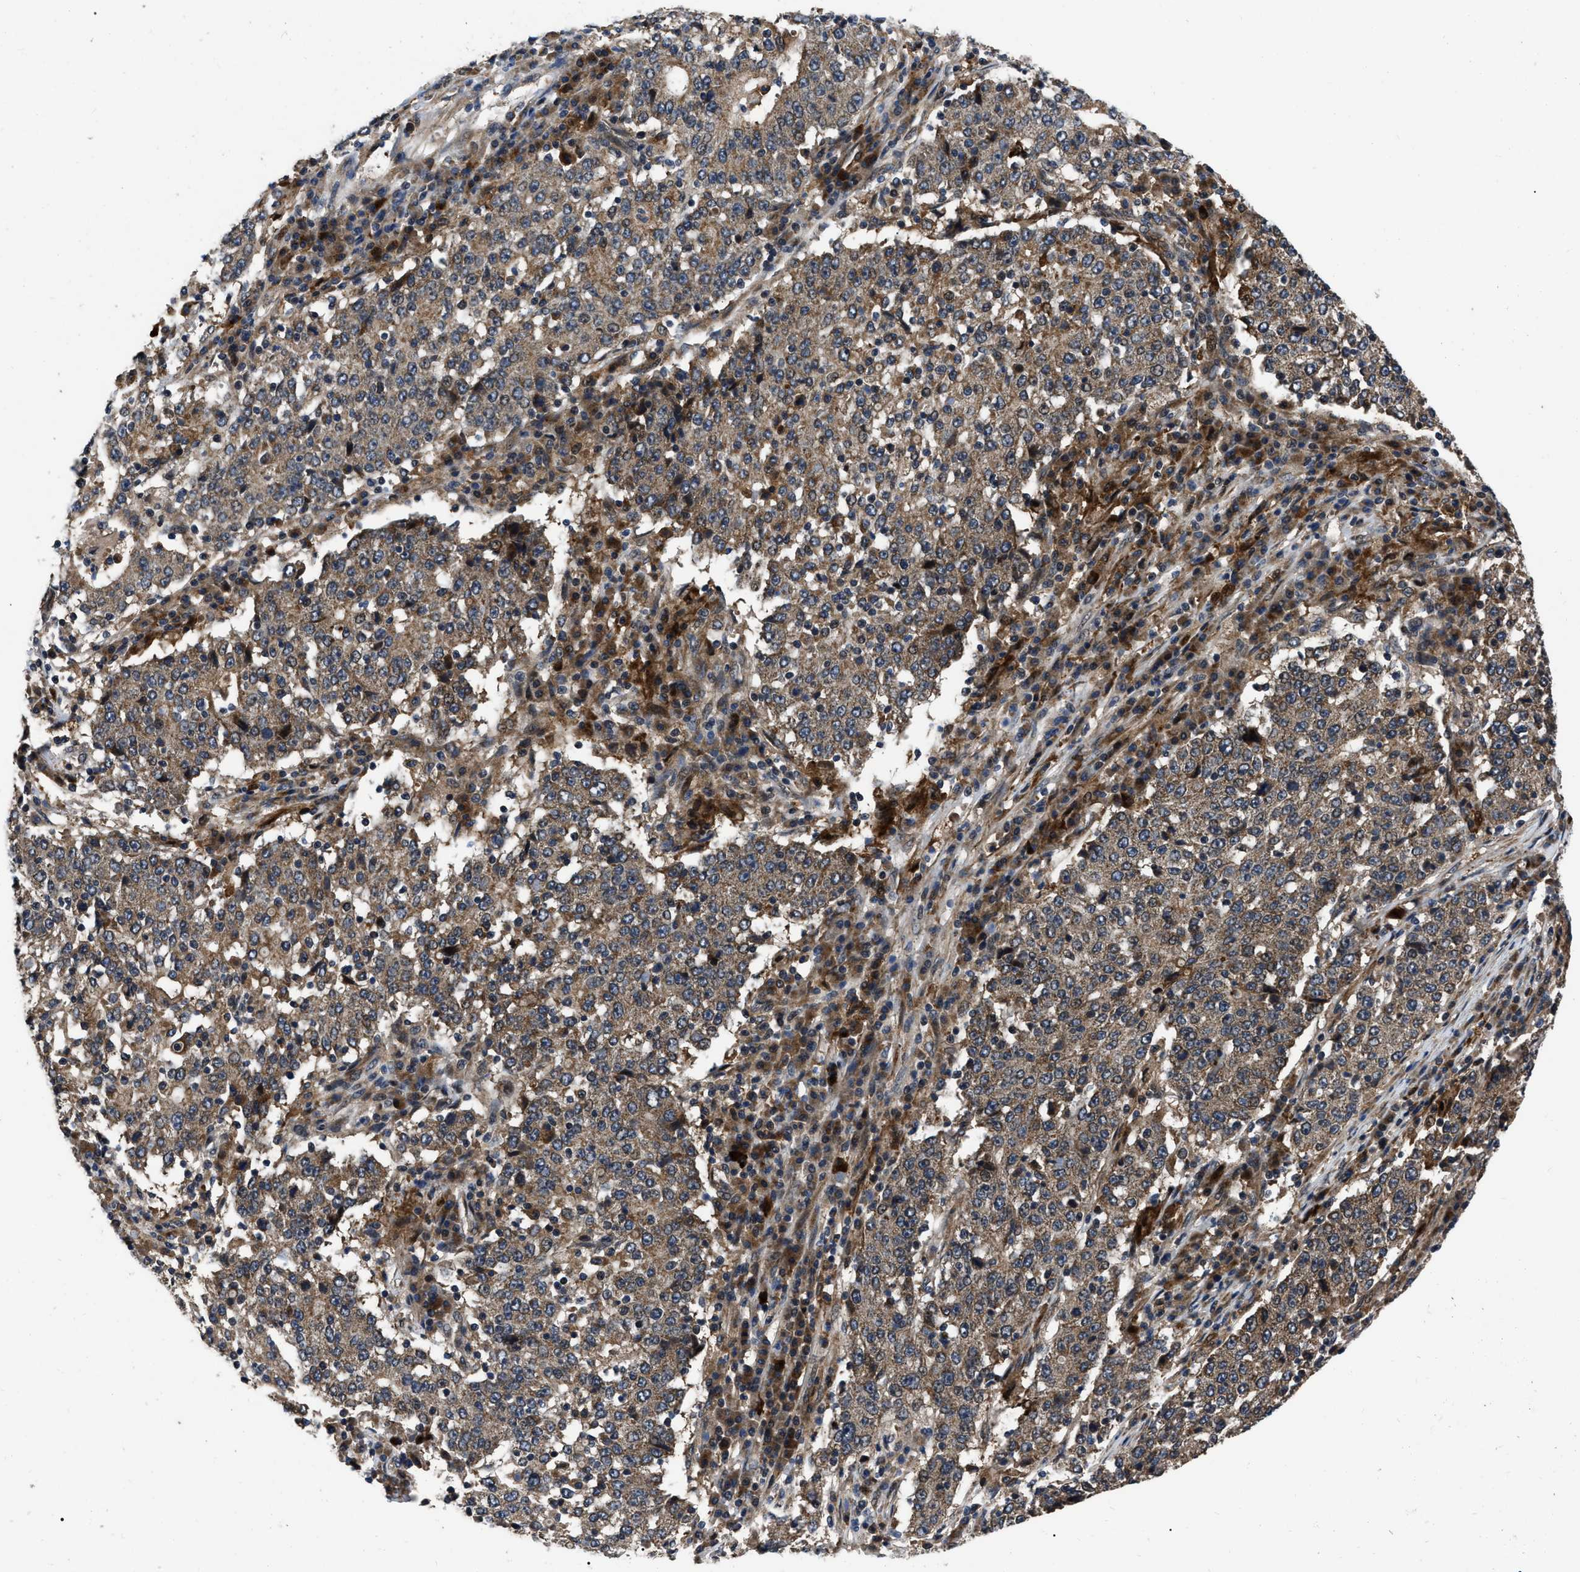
{"staining": {"intensity": "moderate", "quantity": ">75%", "location": "cytoplasmic/membranous"}, "tissue": "stomach cancer", "cell_type": "Tumor cells", "image_type": "cancer", "snomed": [{"axis": "morphology", "description": "Adenocarcinoma, NOS"}, {"axis": "topography", "description": "Stomach"}], "caption": "Adenocarcinoma (stomach) was stained to show a protein in brown. There is medium levels of moderate cytoplasmic/membranous positivity in approximately >75% of tumor cells.", "gene": "PPWD1", "patient": {"sex": "male", "age": 59}}